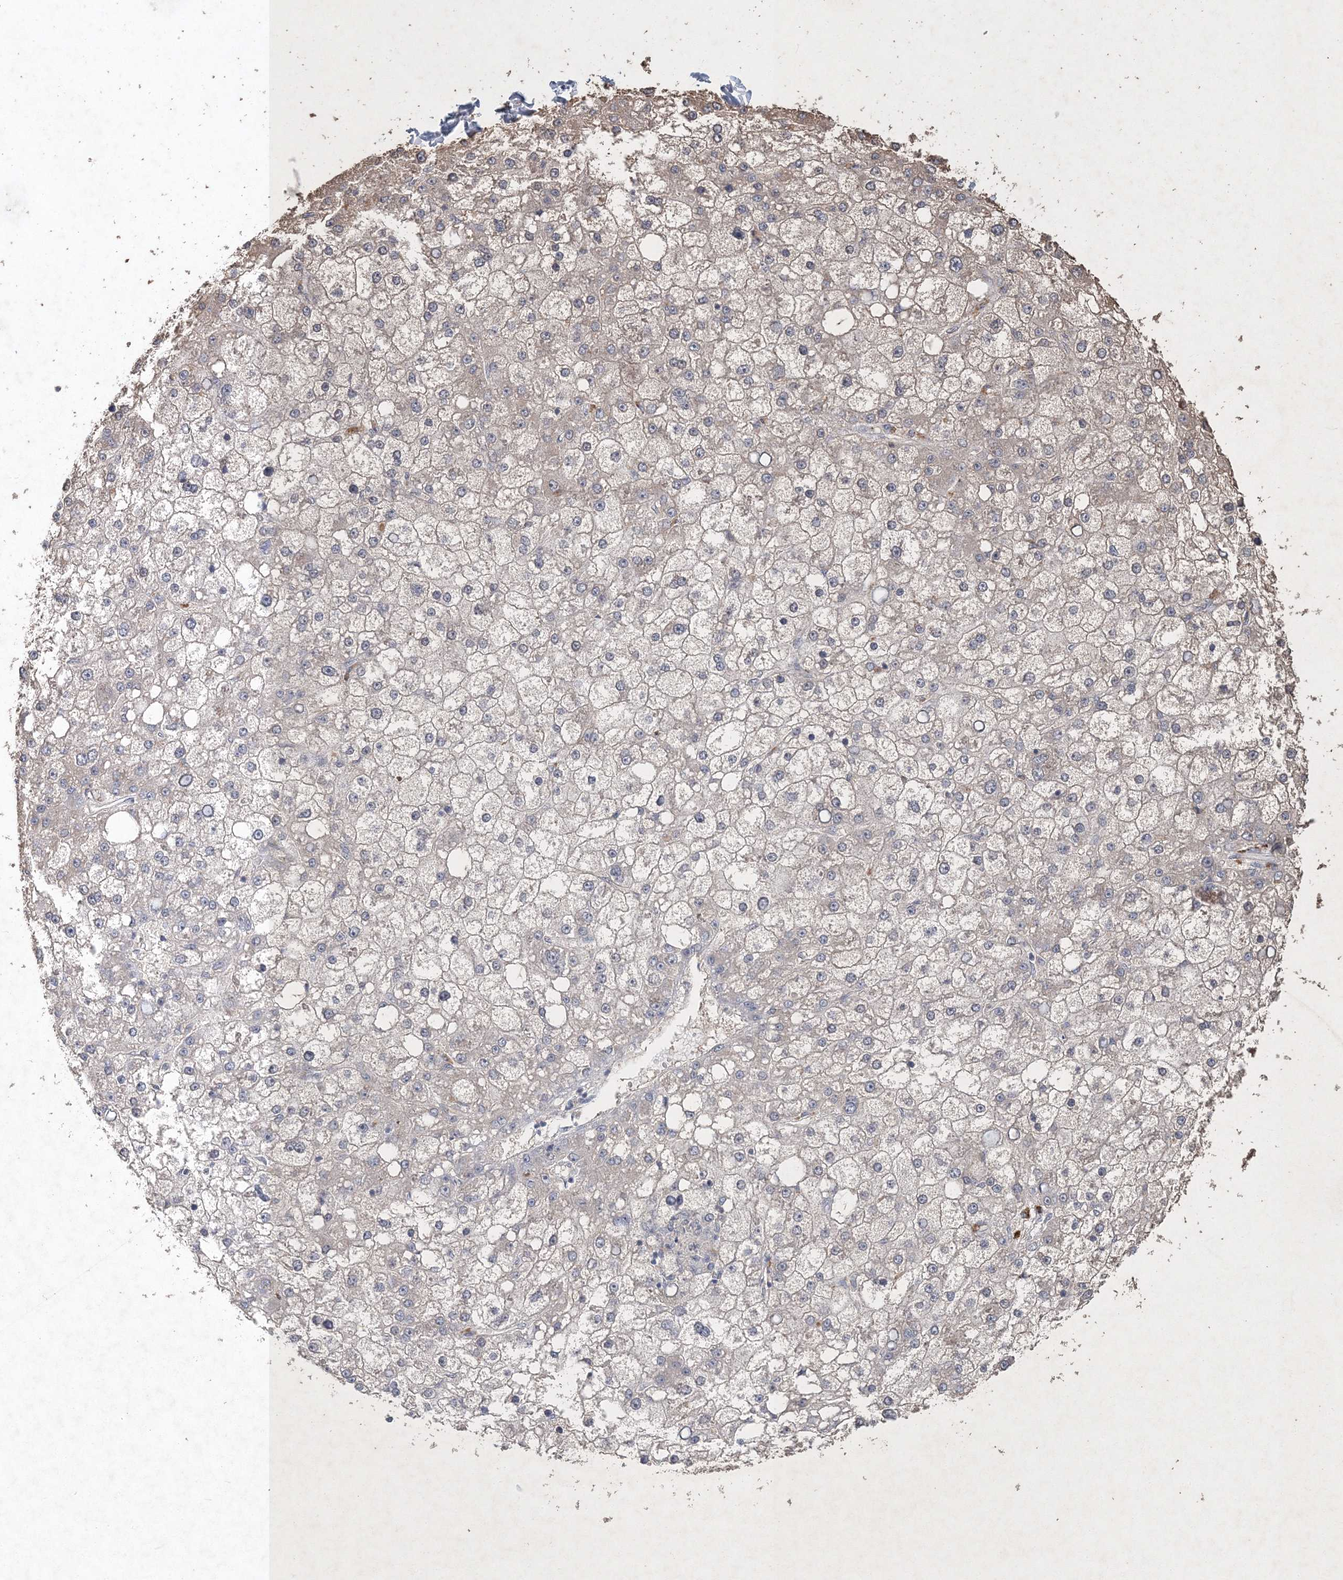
{"staining": {"intensity": "weak", "quantity": "<25%", "location": "cytoplasmic/membranous"}, "tissue": "liver cancer", "cell_type": "Tumor cells", "image_type": "cancer", "snomed": [{"axis": "morphology", "description": "Carcinoma, Hepatocellular, NOS"}, {"axis": "topography", "description": "Liver"}], "caption": "Photomicrograph shows no protein staining in tumor cells of hepatocellular carcinoma (liver) tissue.", "gene": "UIMC1", "patient": {"sex": "male", "age": 67}}